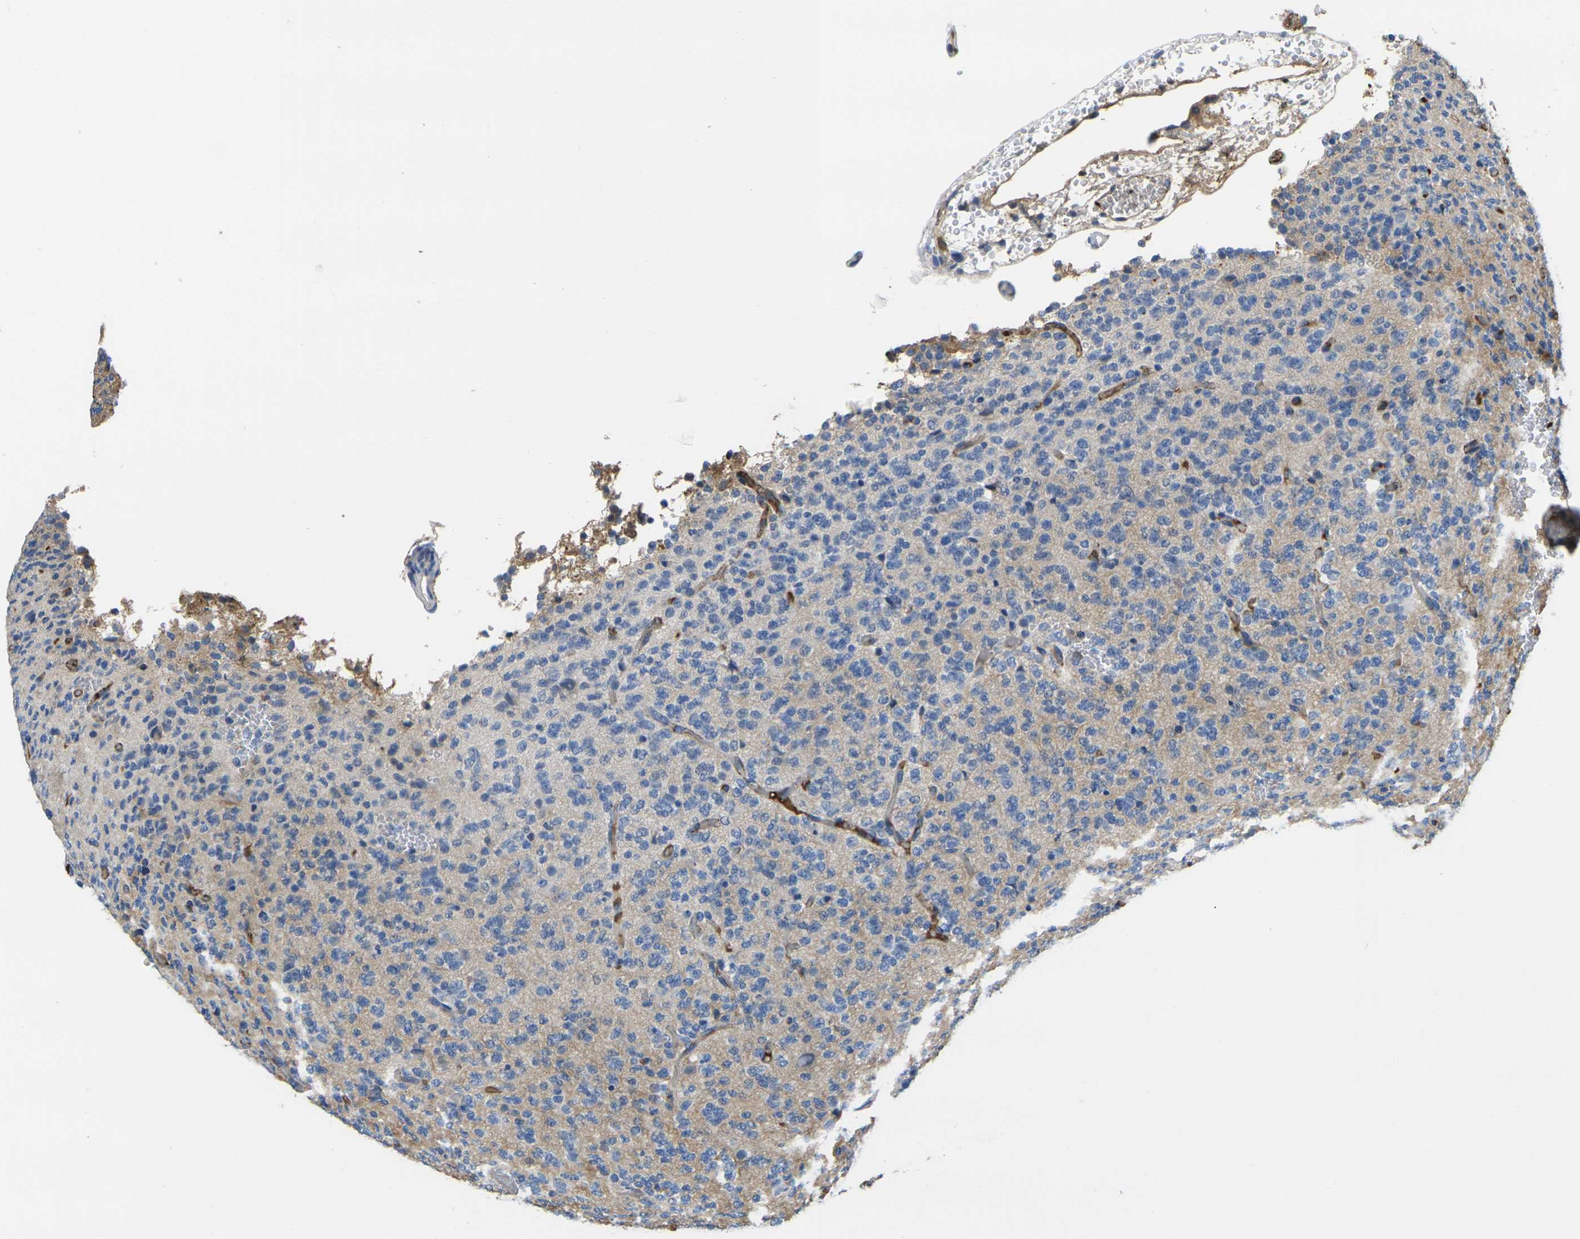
{"staining": {"intensity": "negative", "quantity": "none", "location": "none"}, "tissue": "glioma", "cell_type": "Tumor cells", "image_type": "cancer", "snomed": [{"axis": "morphology", "description": "Glioma, malignant, Low grade"}, {"axis": "topography", "description": "Brain"}], "caption": "Malignant glioma (low-grade) stained for a protein using immunohistochemistry reveals no expression tumor cells.", "gene": "GREM2", "patient": {"sex": "male", "age": 38}}